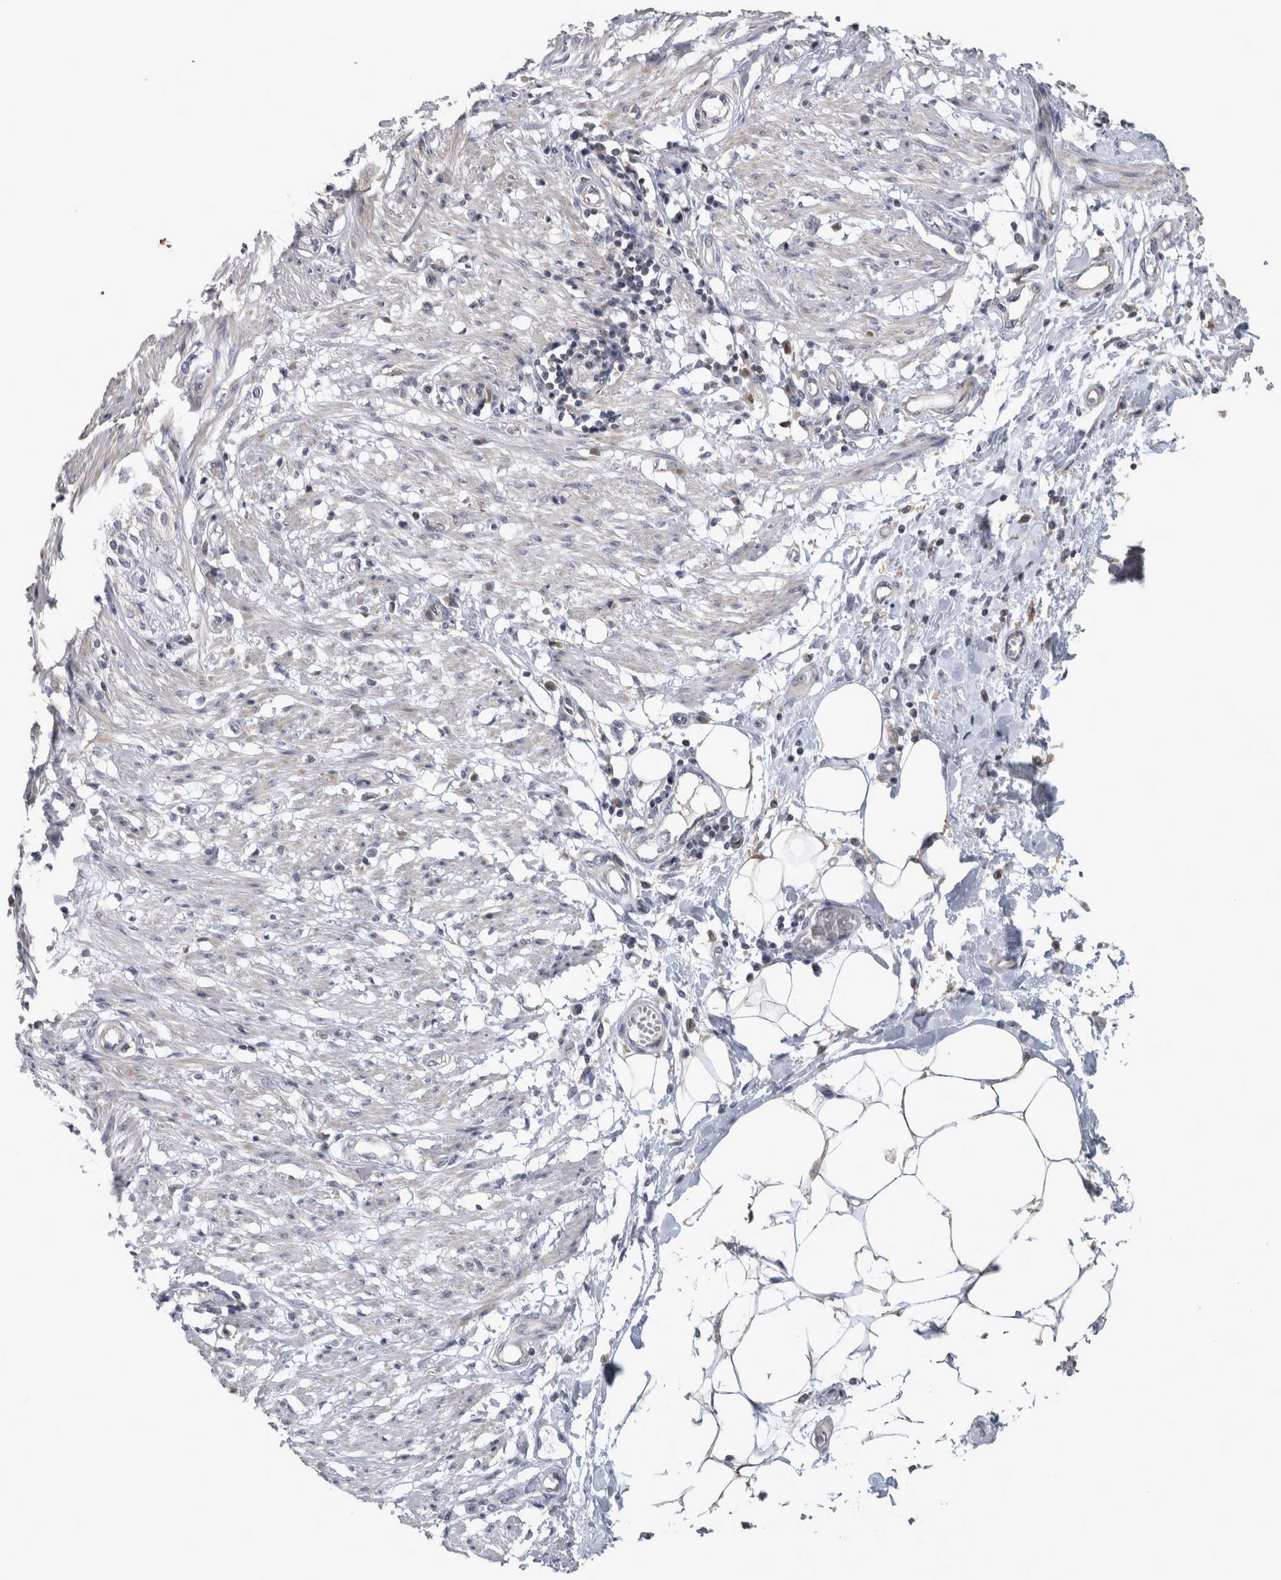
{"staining": {"intensity": "weak", "quantity": "<25%", "location": "cytoplasmic/membranous"}, "tissue": "smooth muscle", "cell_type": "Smooth muscle cells", "image_type": "normal", "snomed": [{"axis": "morphology", "description": "Normal tissue, NOS"}, {"axis": "morphology", "description": "Adenocarcinoma, NOS"}, {"axis": "topography", "description": "Smooth muscle"}, {"axis": "topography", "description": "Colon"}], "caption": "An image of smooth muscle stained for a protein shows no brown staining in smooth muscle cells.", "gene": "RBM28", "patient": {"sex": "male", "age": 14}}